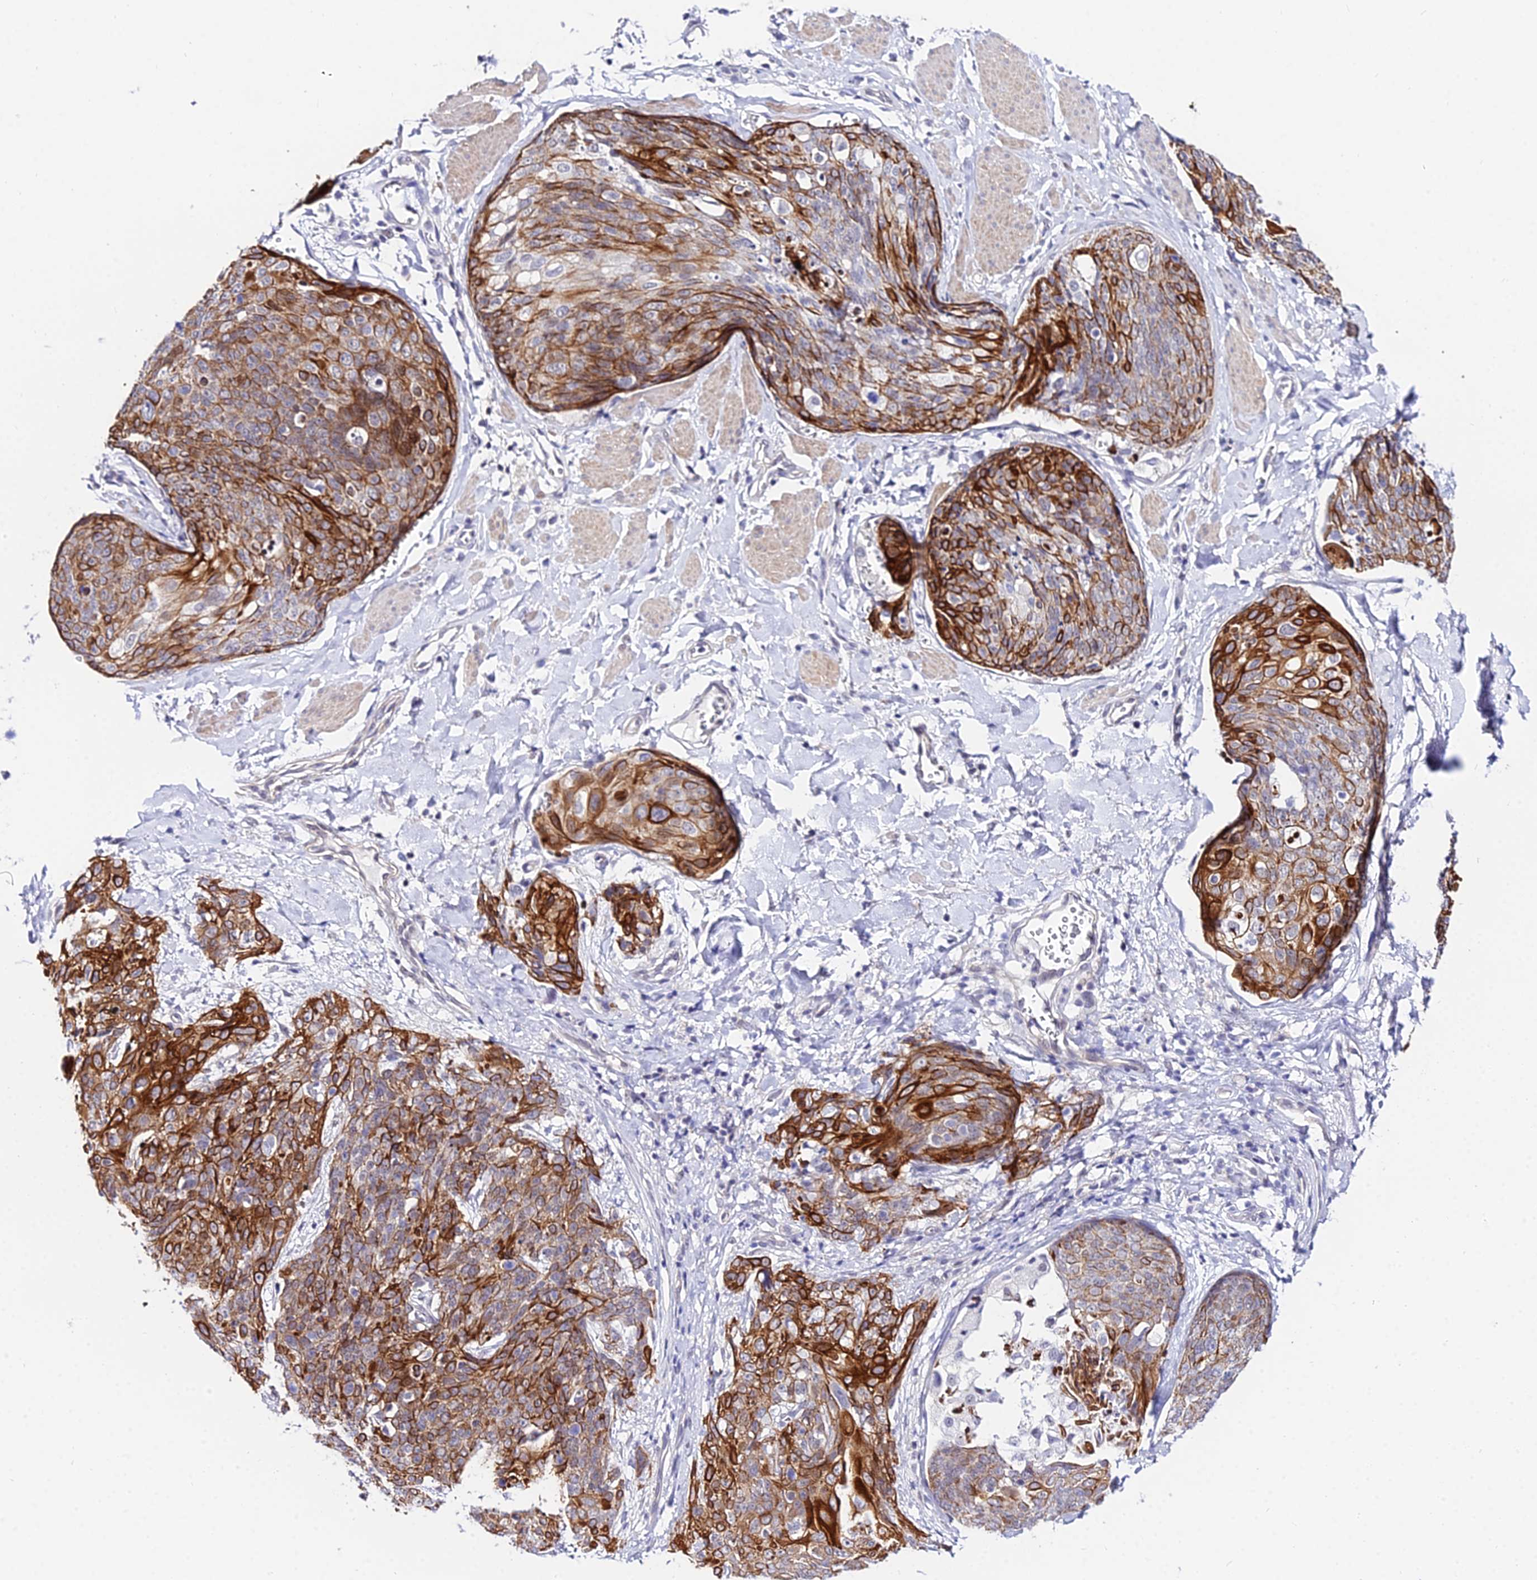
{"staining": {"intensity": "strong", "quantity": "25%-75%", "location": "cytoplasmic/membranous"}, "tissue": "skin cancer", "cell_type": "Tumor cells", "image_type": "cancer", "snomed": [{"axis": "morphology", "description": "Squamous cell carcinoma, NOS"}, {"axis": "topography", "description": "Skin"}, {"axis": "topography", "description": "Vulva"}], "caption": "The immunohistochemical stain labels strong cytoplasmic/membranous positivity in tumor cells of skin squamous cell carcinoma tissue.", "gene": "ZNF628", "patient": {"sex": "female", "age": 85}}